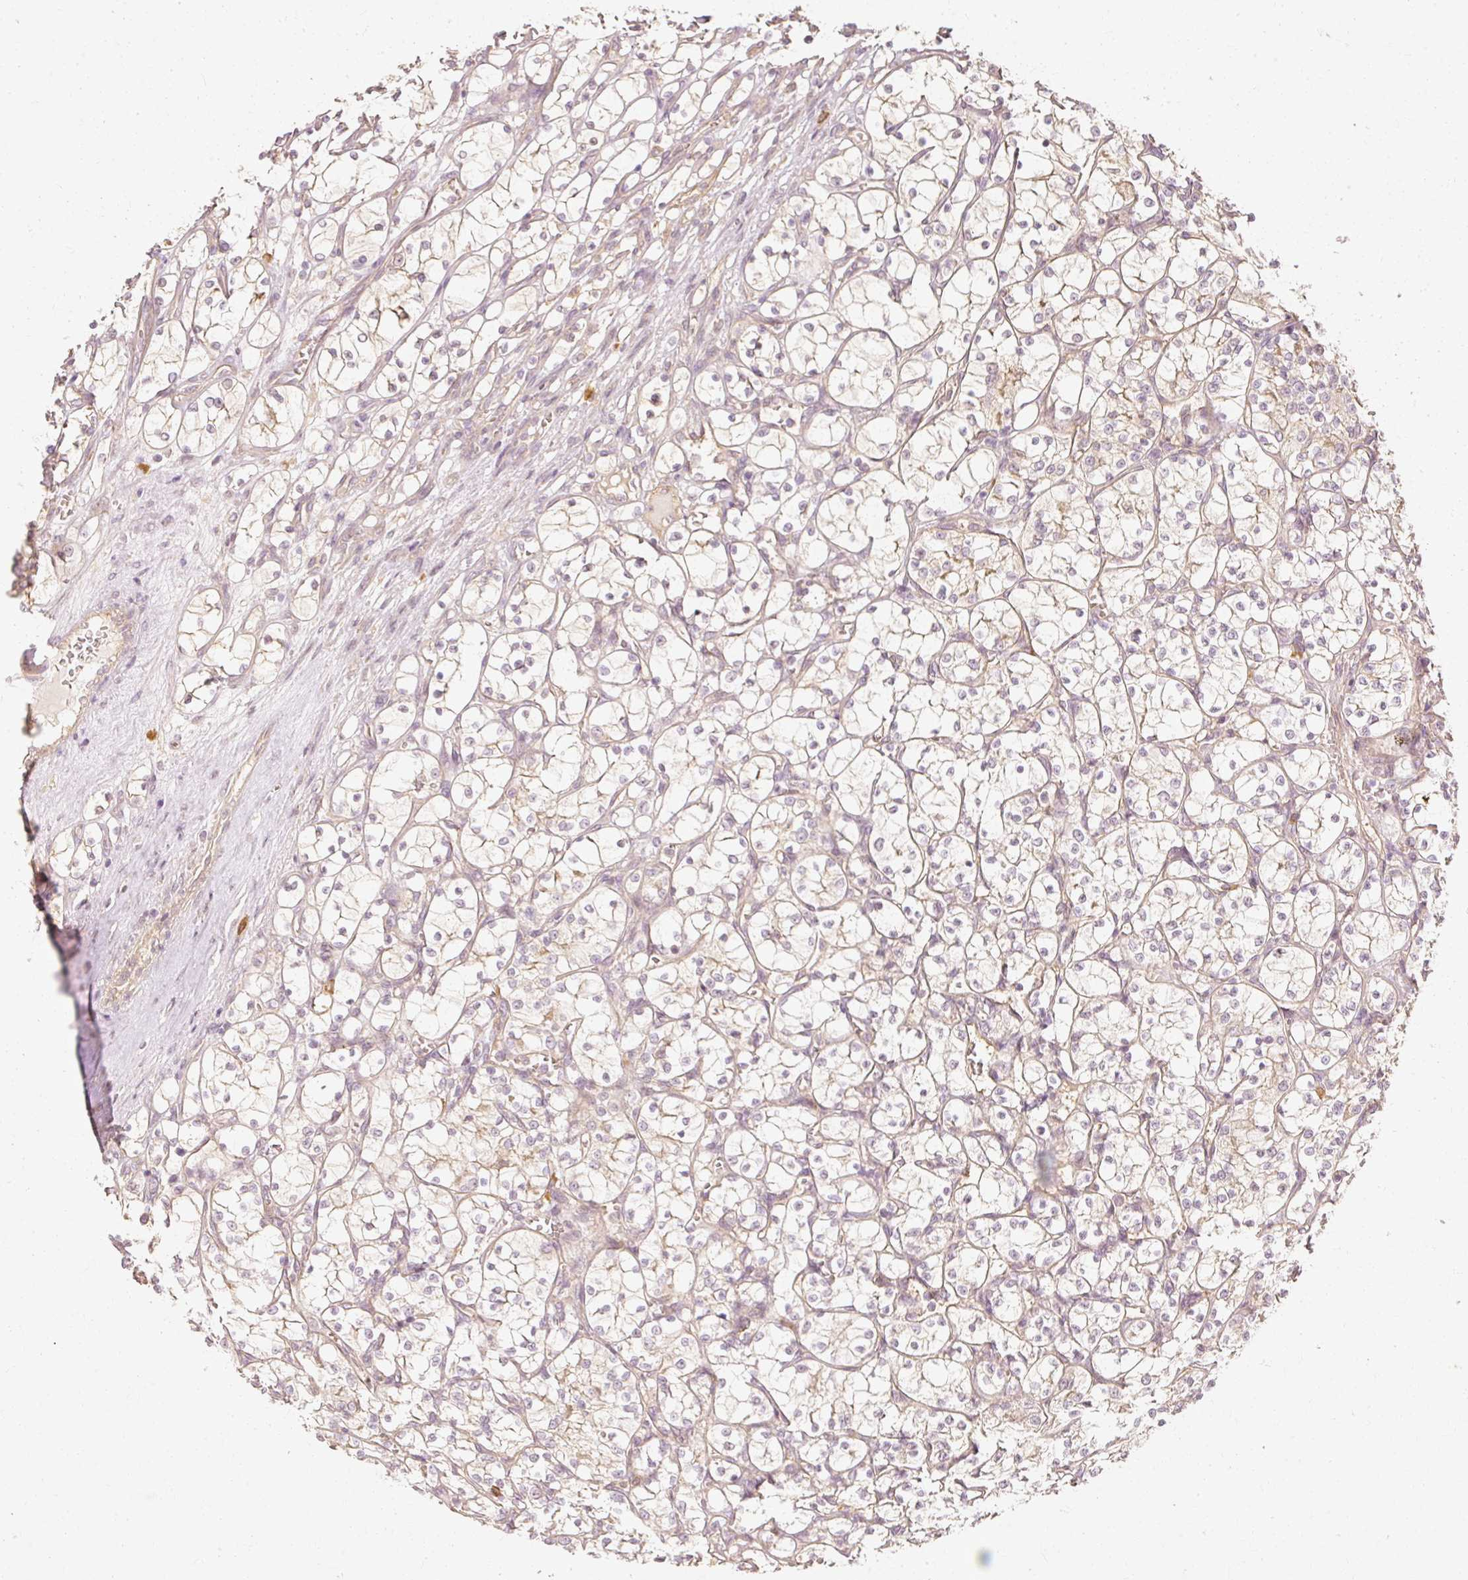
{"staining": {"intensity": "weak", "quantity": "25%-75%", "location": "cytoplasmic/membranous"}, "tissue": "renal cancer", "cell_type": "Tumor cells", "image_type": "cancer", "snomed": [{"axis": "morphology", "description": "Adenocarcinoma, NOS"}, {"axis": "topography", "description": "Kidney"}], "caption": "Renal cancer (adenocarcinoma) stained for a protein shows weak cytoplasmic/membranous positivity in tumor cells.", "gene": "GNAQ", "patient": {"sex": "female", "age": 69}}